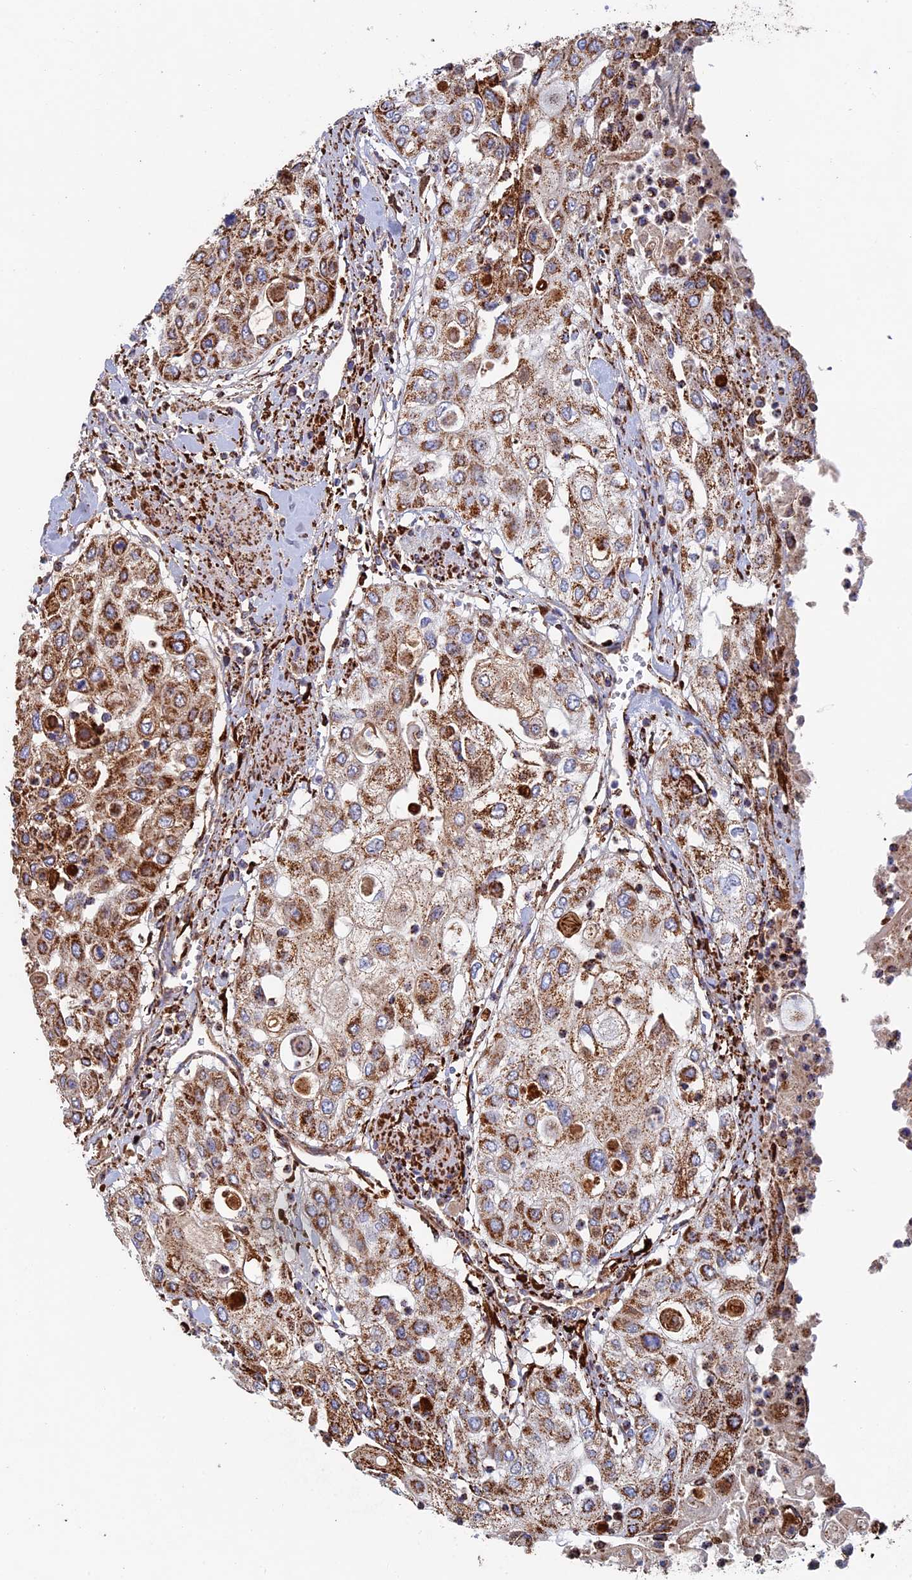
{"staining": {"intensity": "moderate", "quantity": ">75%", "location": "cytoplasmic/membranous"}, "tissue": "urothelial cancer", "cell_type": "Tumor cells", "image_type": "cancer", "snomed": [{"axis": "morphology", "description": "Urothelial carcinoma, High grade"}, {"axis": "topography", "description": "Urinary bladder"}], "caption": "Brown immunohistochemical staining in high-grade urothelial carcinoma demonstrates moderate cytoplasmic/membranous positivity in about >75% of tumor cells.", "gene": "SEC24D", "patient": {"sex": "female", "age": 79}}